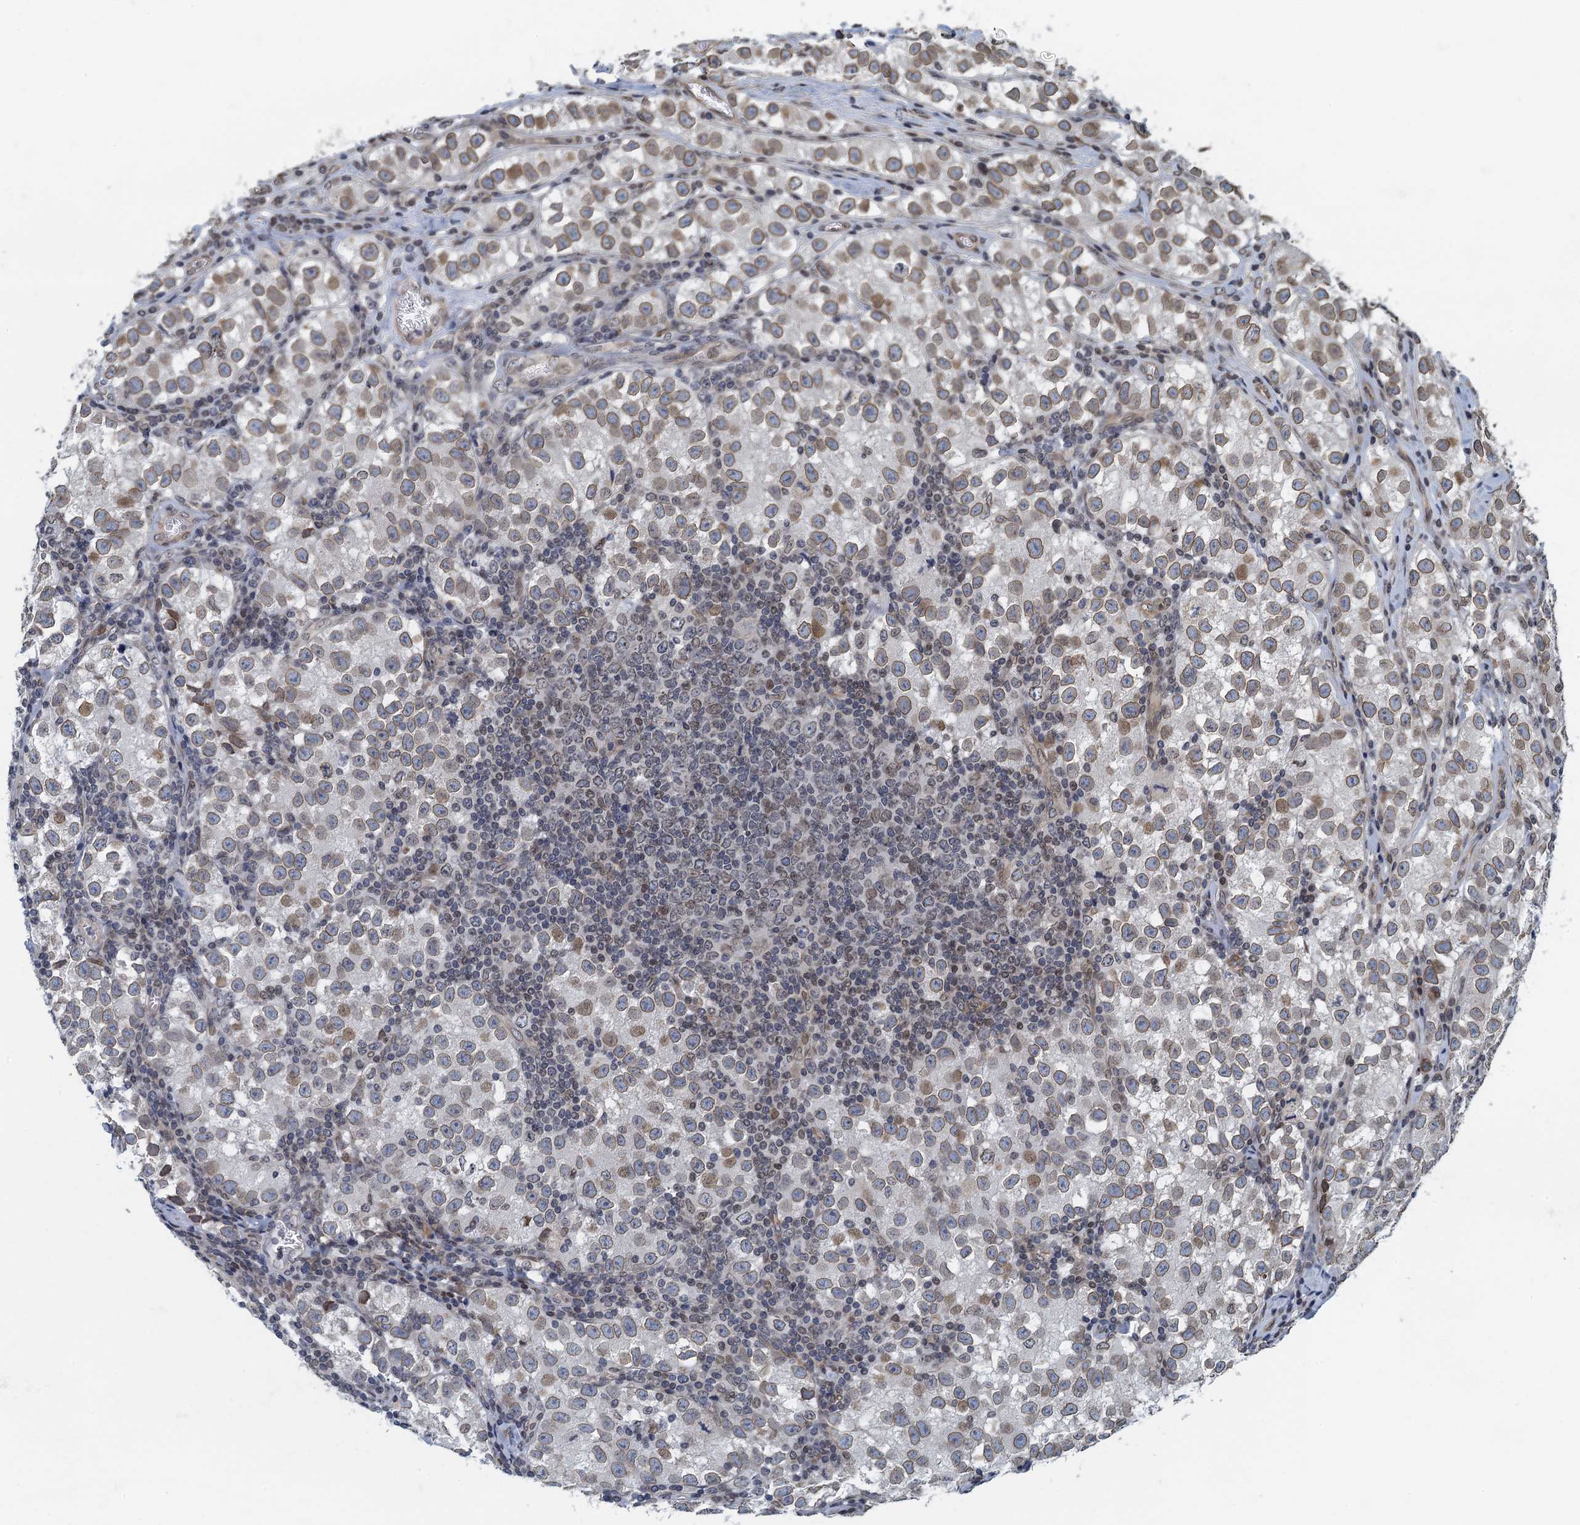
{"staining": {"intensity": "weak", "quantity": ">75%", "location": "cytoplasmic/membranous,nuclear"}, "tissue": "testis cancer", "cell_type": "Tumor cells", "image_type": "cancer", "snomed": [{"axis": "morphology", "description": "Seminoma, NOS"}, {"axis": "morphology", "description": "Carcinoma, Embryonal, NOS"}, {"axis": "topography", "description": "Testis"}], "caption": "Human testis cancer stained with a protein marker reveals weak staining in tumor cells.", "gene": "CCDC34", "patient": {"sex": "male", "age": 43}}